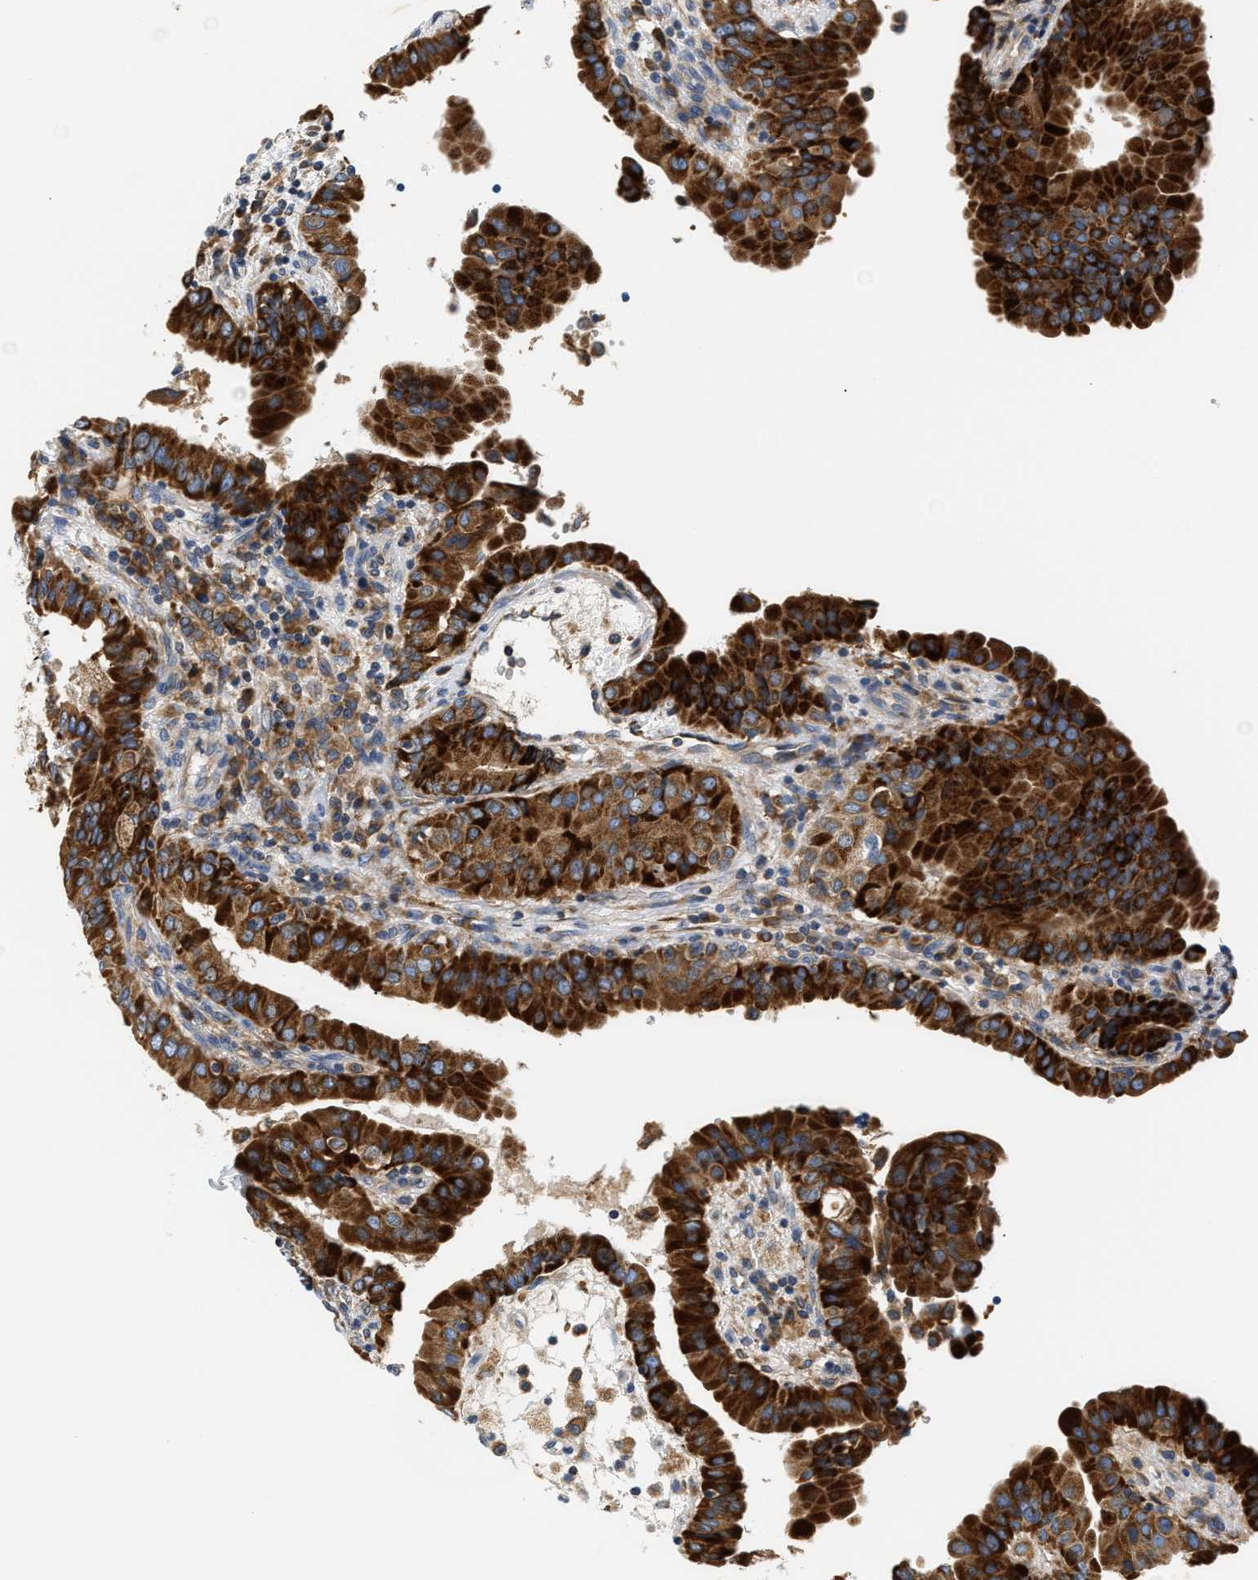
{"staining": {"intensity": "strong", "quantity": ">75%", "location": "cytoplasmic/membranous"}, "tissue": "thyroid cancer", "cell_type": "Tumor cells", "image_type": "cancer", "snomed": [{"axis": "morphology", "description": "Papillary adenocarcinoma, NOS"}, {"axis": "topography", "description": "Thyroid gland"}], "caption": "There is high levels of strong cytoplasmic/membranous staining in tumor cells of thyroid papillary adenocarcinoma, as demonstrated by immunohistochemical staining (brown color).", "gene": "HDHD3", "patient": {"sex": "male", "age": 33}}